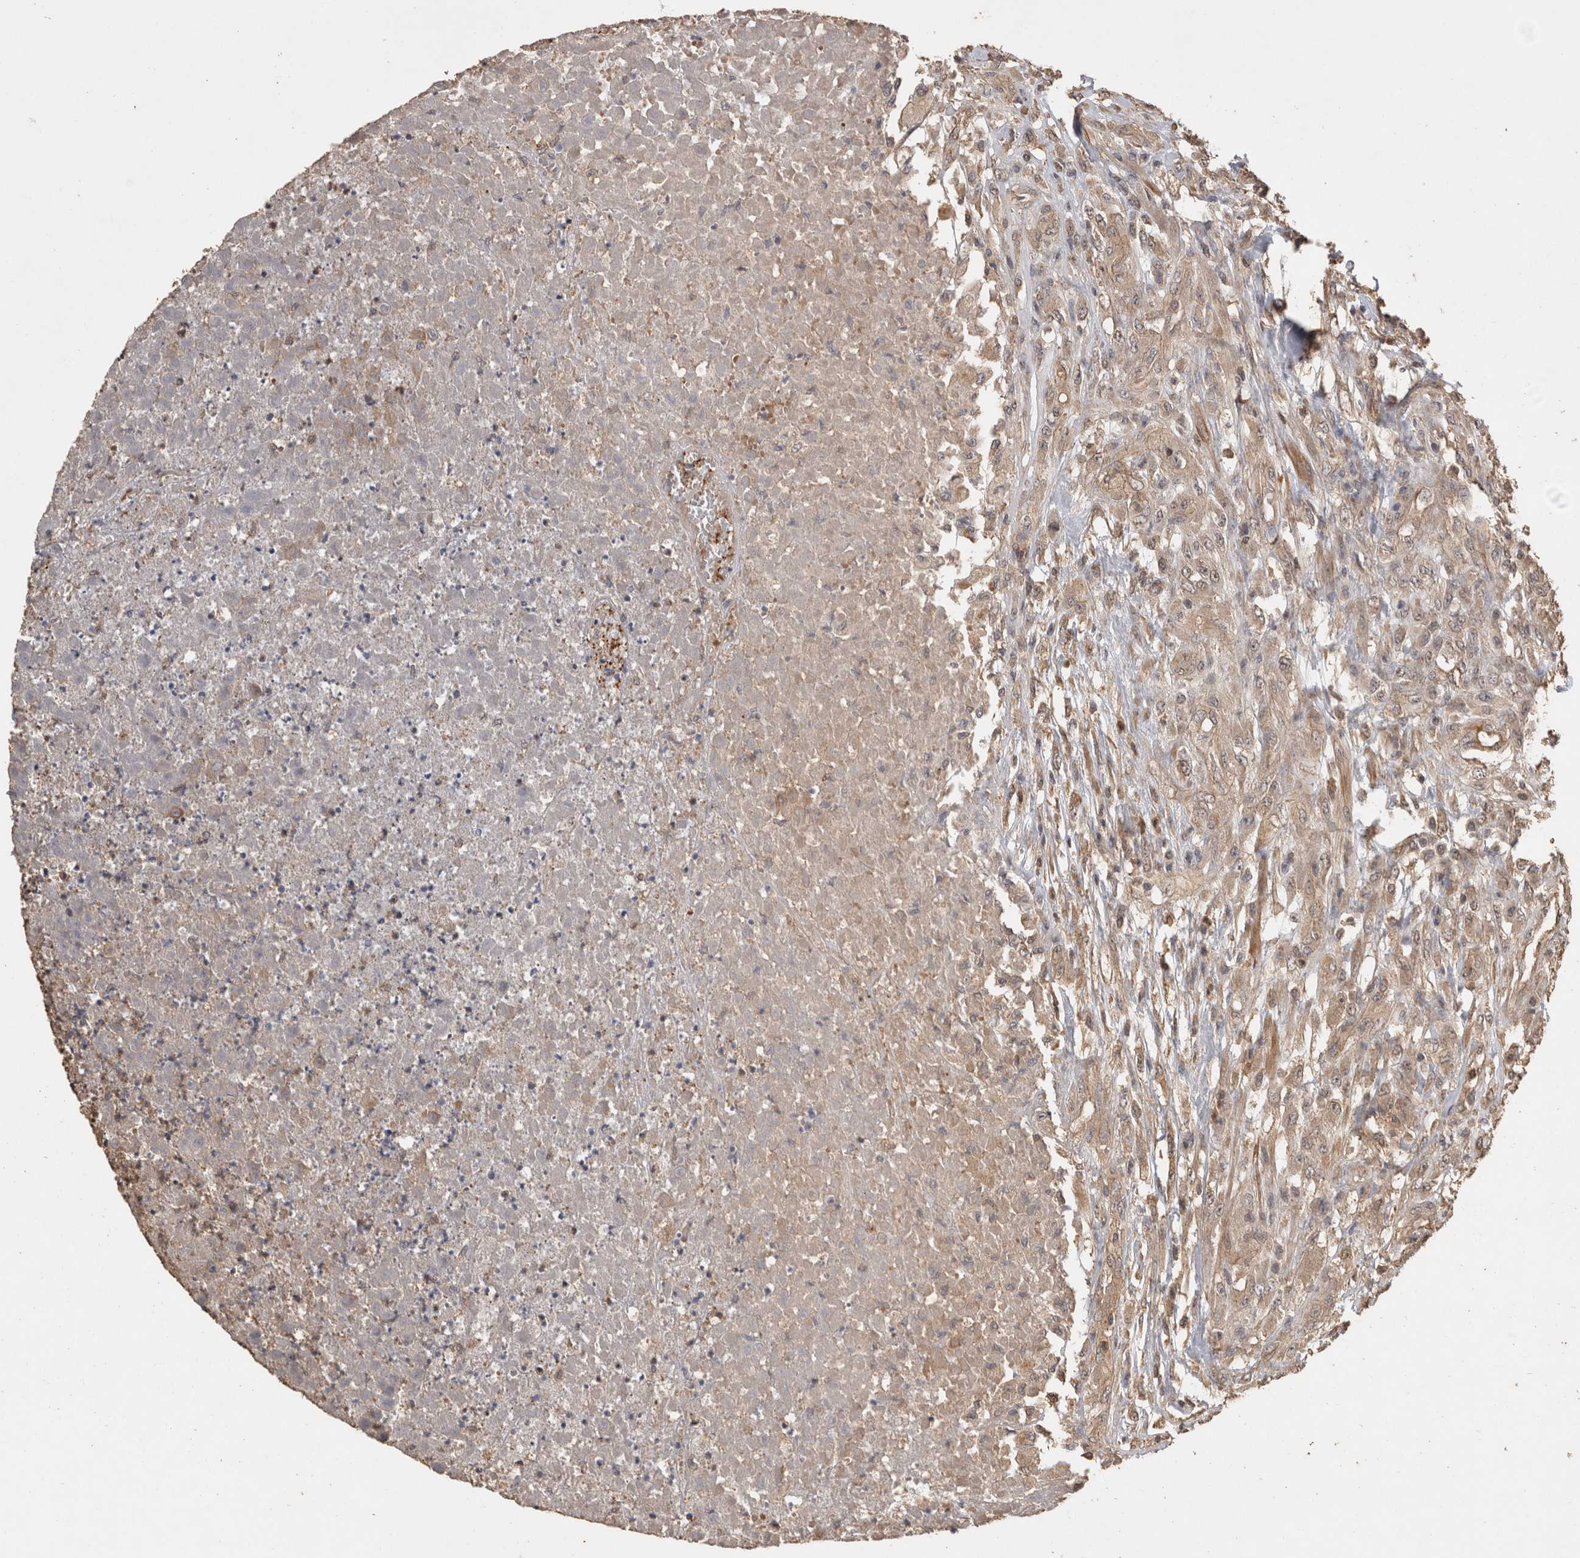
{"staining": {"intensity": "moderate", "quantity": ">75%", "location": "cytoplasmic/membranous"}, "tissue": "testis cancer", "cell_type": "Tumor cells", "image_type": "cancer", "snomed": [{"axis": "morphology", "description": "Seminoma, NOS"}, {"axis": "topography", "description": "Testis"}], "caption": "The micrograph exhibits a brown stain indicating the presence of a protein in the cytoplasmic/membranous of tumor cells in testis seminoma.", "gene": "RHPN1", "patient": {"sex": "male", "age": 59}}